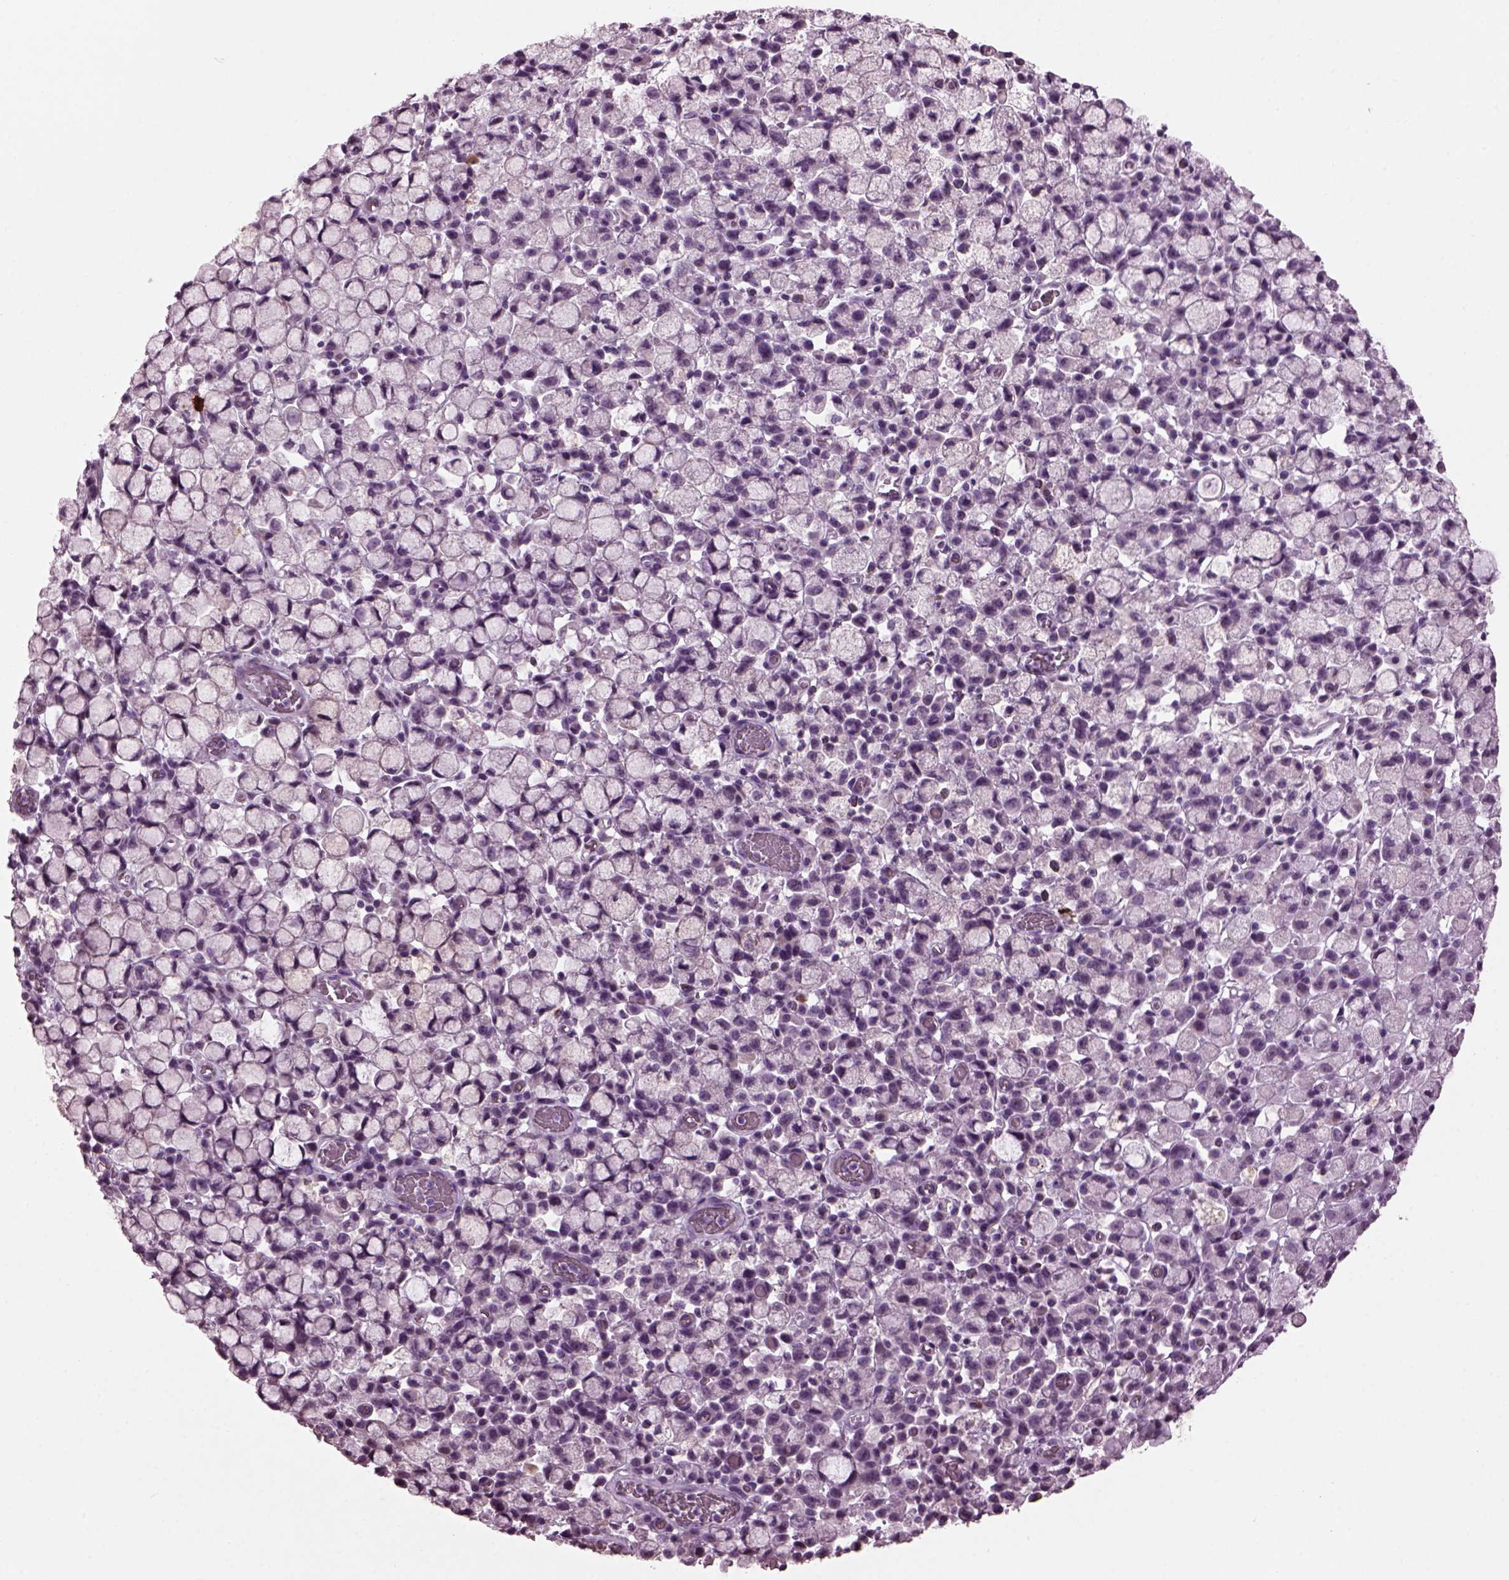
{"staining": {"intensity": "negative", "quantity": "none", "location": "none"}, "tissue": "stomach cancer", "cell_type": "Tumor cells", "image_type": "cancer", "snomed": [{"axis": "morphology", "description": "Adenocarcinoma, NOS"}, {"axis": "topography", "description": "Stomach"}], "caption": "Tumor cells show no significant protein expression in stomach cancer (adenocarcinoma). Nuclei are stained in blue.", "gene": "SLC6A17", "patient": {"sex": "male", "age": 58}}